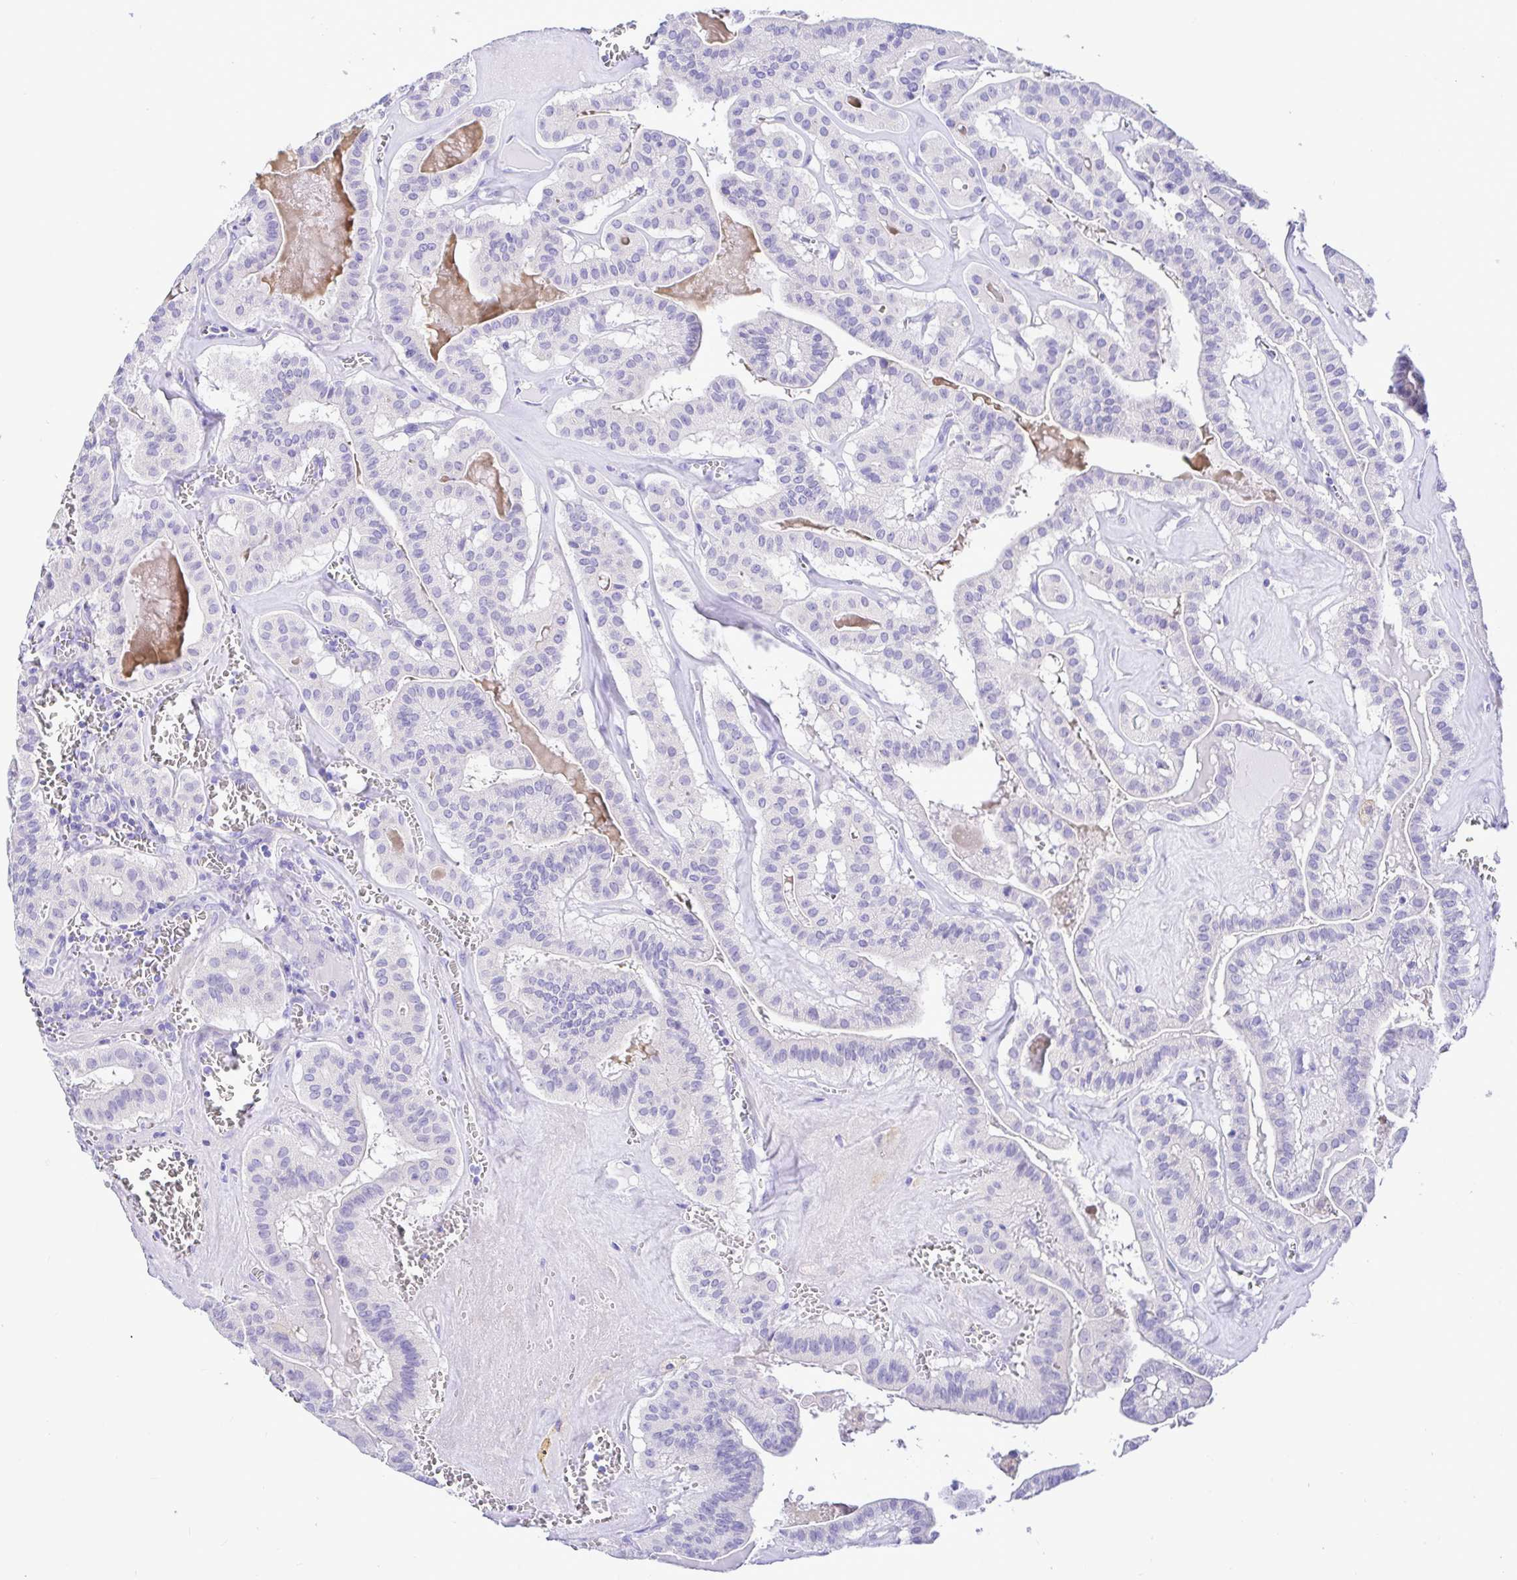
{"staining": {"intensity": "negative", "quantity": "none", "location": "none"}, "tissue": "thyroid cancer", "cell_type": "Tumor cells", "image_type": "cancer", "snomed": [{"axis": "morphology", "description": "Papillary adenocarcinoma, NOS"}, {"axis": "topography", "description": "Thyroid gland"}], "caption": "An image of thyroid papillary adenocarcinoma stained for a protein reveals no brown staining in tumor cells.", "gene": "BACE2", "patient": {"sex": "male", "age": 52}}